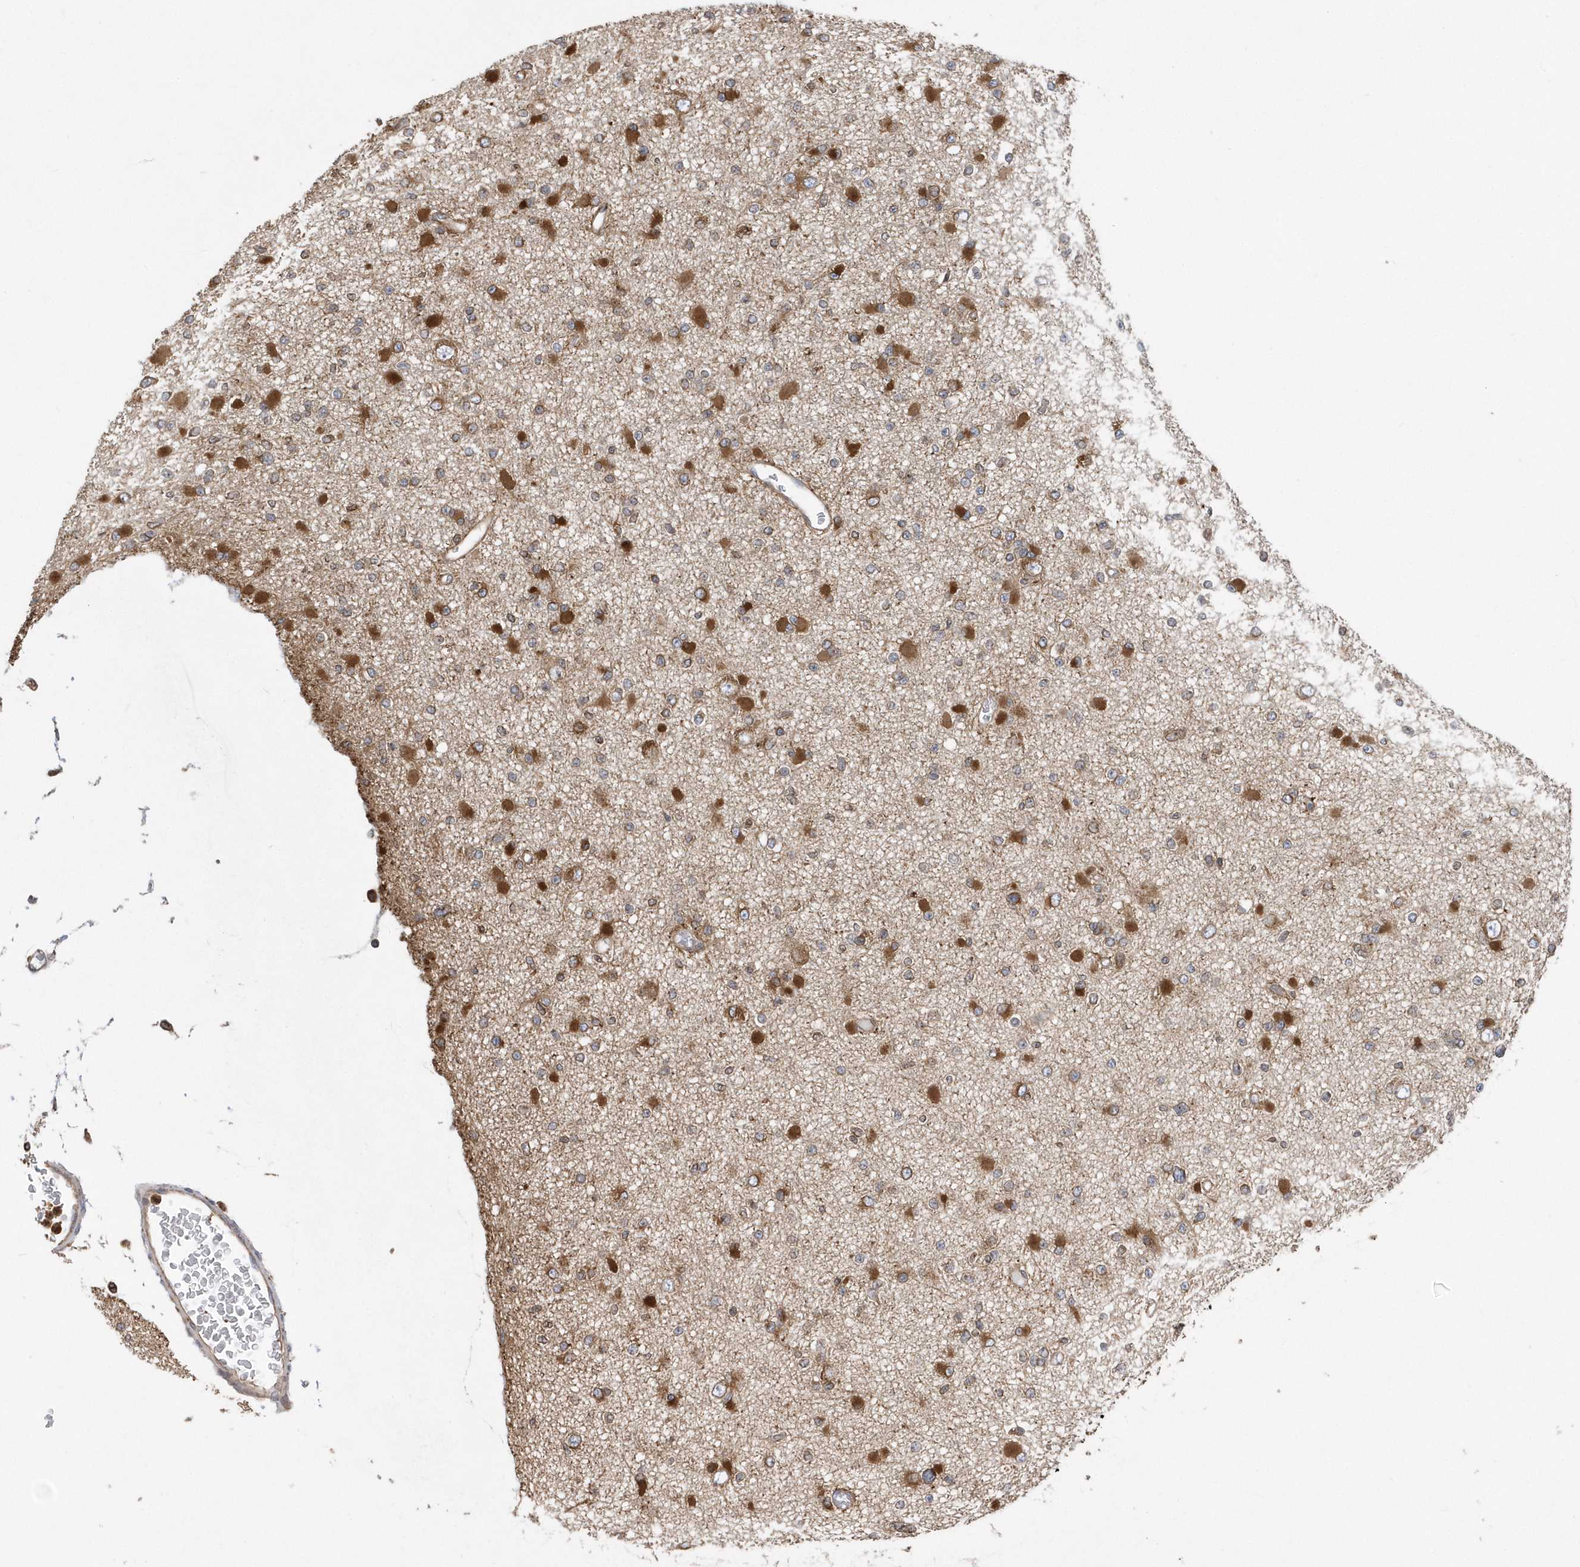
{"staining": {"intensity": "strong", "quantity": "25%-75%", "location": "cytoplasmic/membranous"}, "tissue": "glioma", "cell_type": "Tumor cells", "image_type": "cancer", "snomed": [{"axis": "morphology", "description": "Glioma, malignant, Low grade"}, {"axis": "topography", "description": "Brain"}], "caption": "Immunohistochemistry (IHC) micrograph of neoplastic tissue: glioma stained using immunohistochemistry (IHC) reveals high levels of strong protein expression localized specifically in the cytoplasmic/membranous of tumor cells, appearing as a cytoplasmic/membranous brown color.", "gene": "VAMP7", "patient": {"sex": "female", "age": 22}}